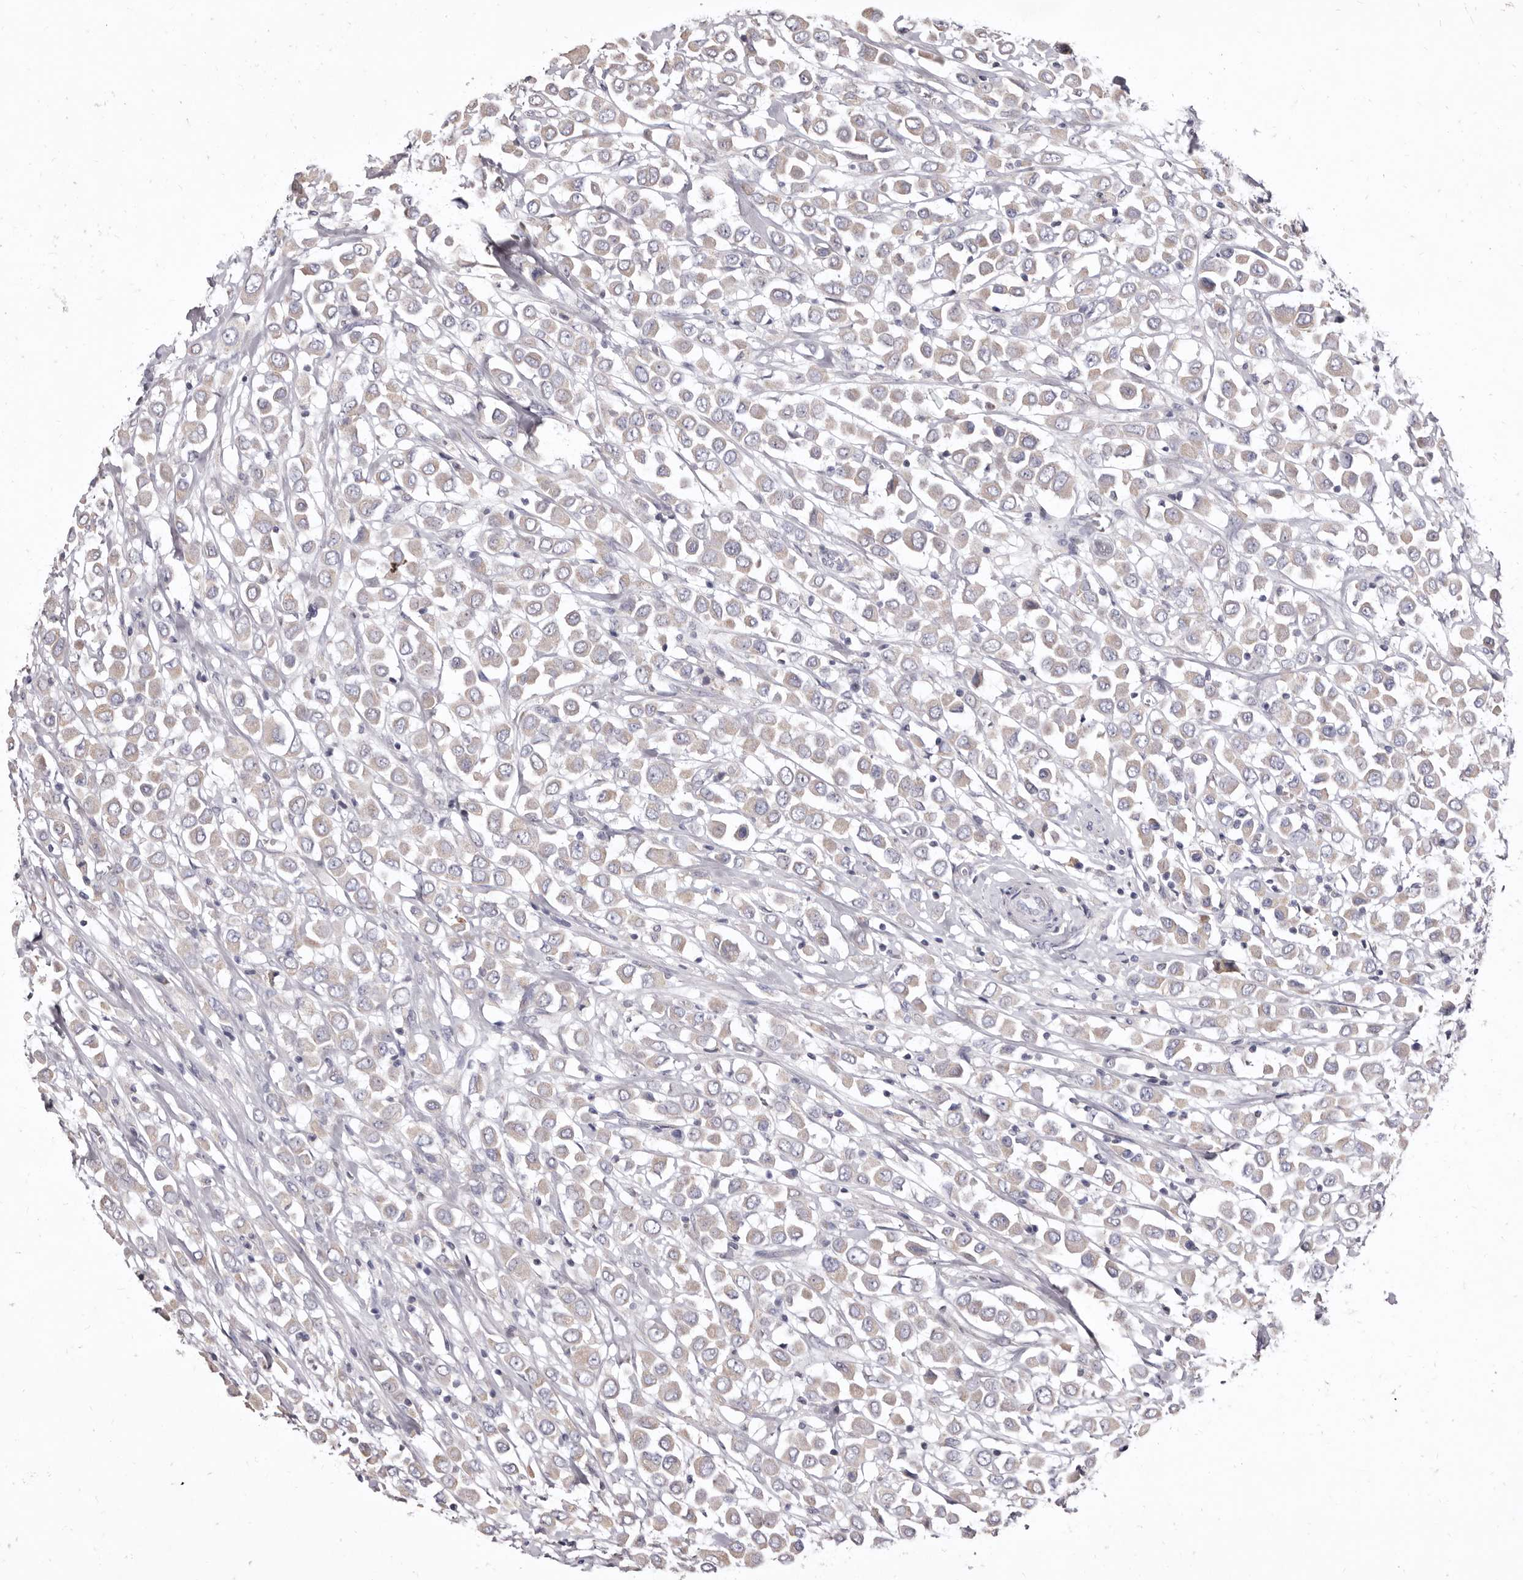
{"staining": {"intensity": "weak", "quantity": "<25%", "location": "cytoplasmic/membranous"}, "tissue": "breast cancer", "cell_type": "Tumor cells", "image_type": "cancer", "snomed": [{"axis": "morphology", "description": "Duct carcinoma"}, {"axis": "topography", "description": "Breast"}], "caption": "High magnification brightfield microscopy of breast cancer stained with DAB (3,3'-diaminobenzidine) (brown) and counterstained with hematoxylin (blue): tumor cells show no significant positivity. (Brightfield microscopy of DAB (3,3'-diaminobenzidine) IHC at high magnification).", "gene": "CYP2E1", "patient": {"sex": "female", "age": 61}}